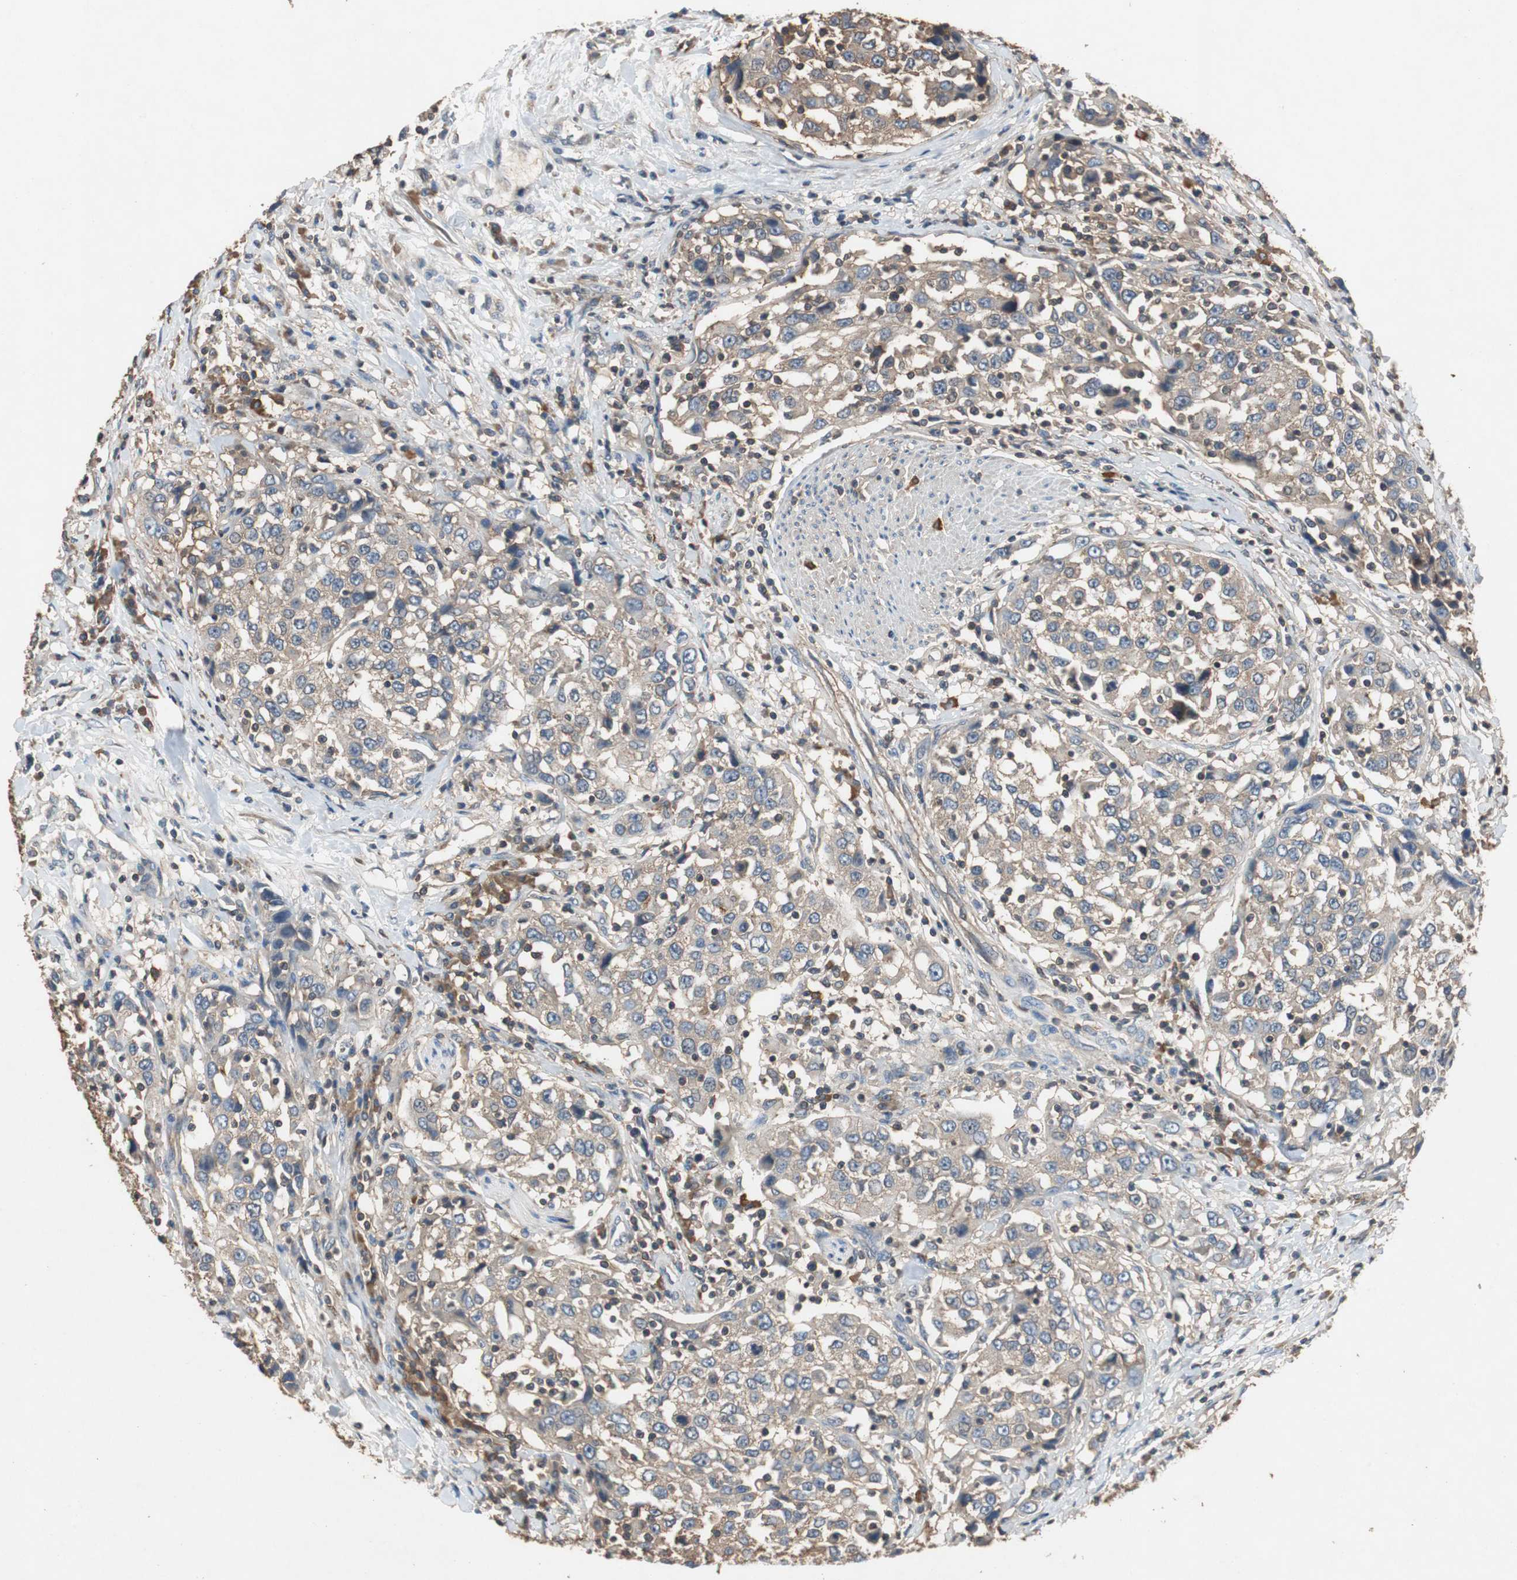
{"staining": {"intensity": "weak", "quantity": "25%-75%", "location": "cytoplasmic/membranous"}, "tissue": "urothelial cancer", "cell_type": "Tumor cells", "image_type": "cancer", "snomed": [{"axis": "morphology", "description": "Urothelial carcinoma, High grade"}, {"axis": "topography", "description": "Urinary bladder"}], "caption": "A low amount of weak cytoplasmic/membranous expression is appreciated in approximately 25%-75% of tumor cells in urothelial cancer tissue.", "gene": "TNFRSF14", "patient": {"sex": "female", "age": 80}}